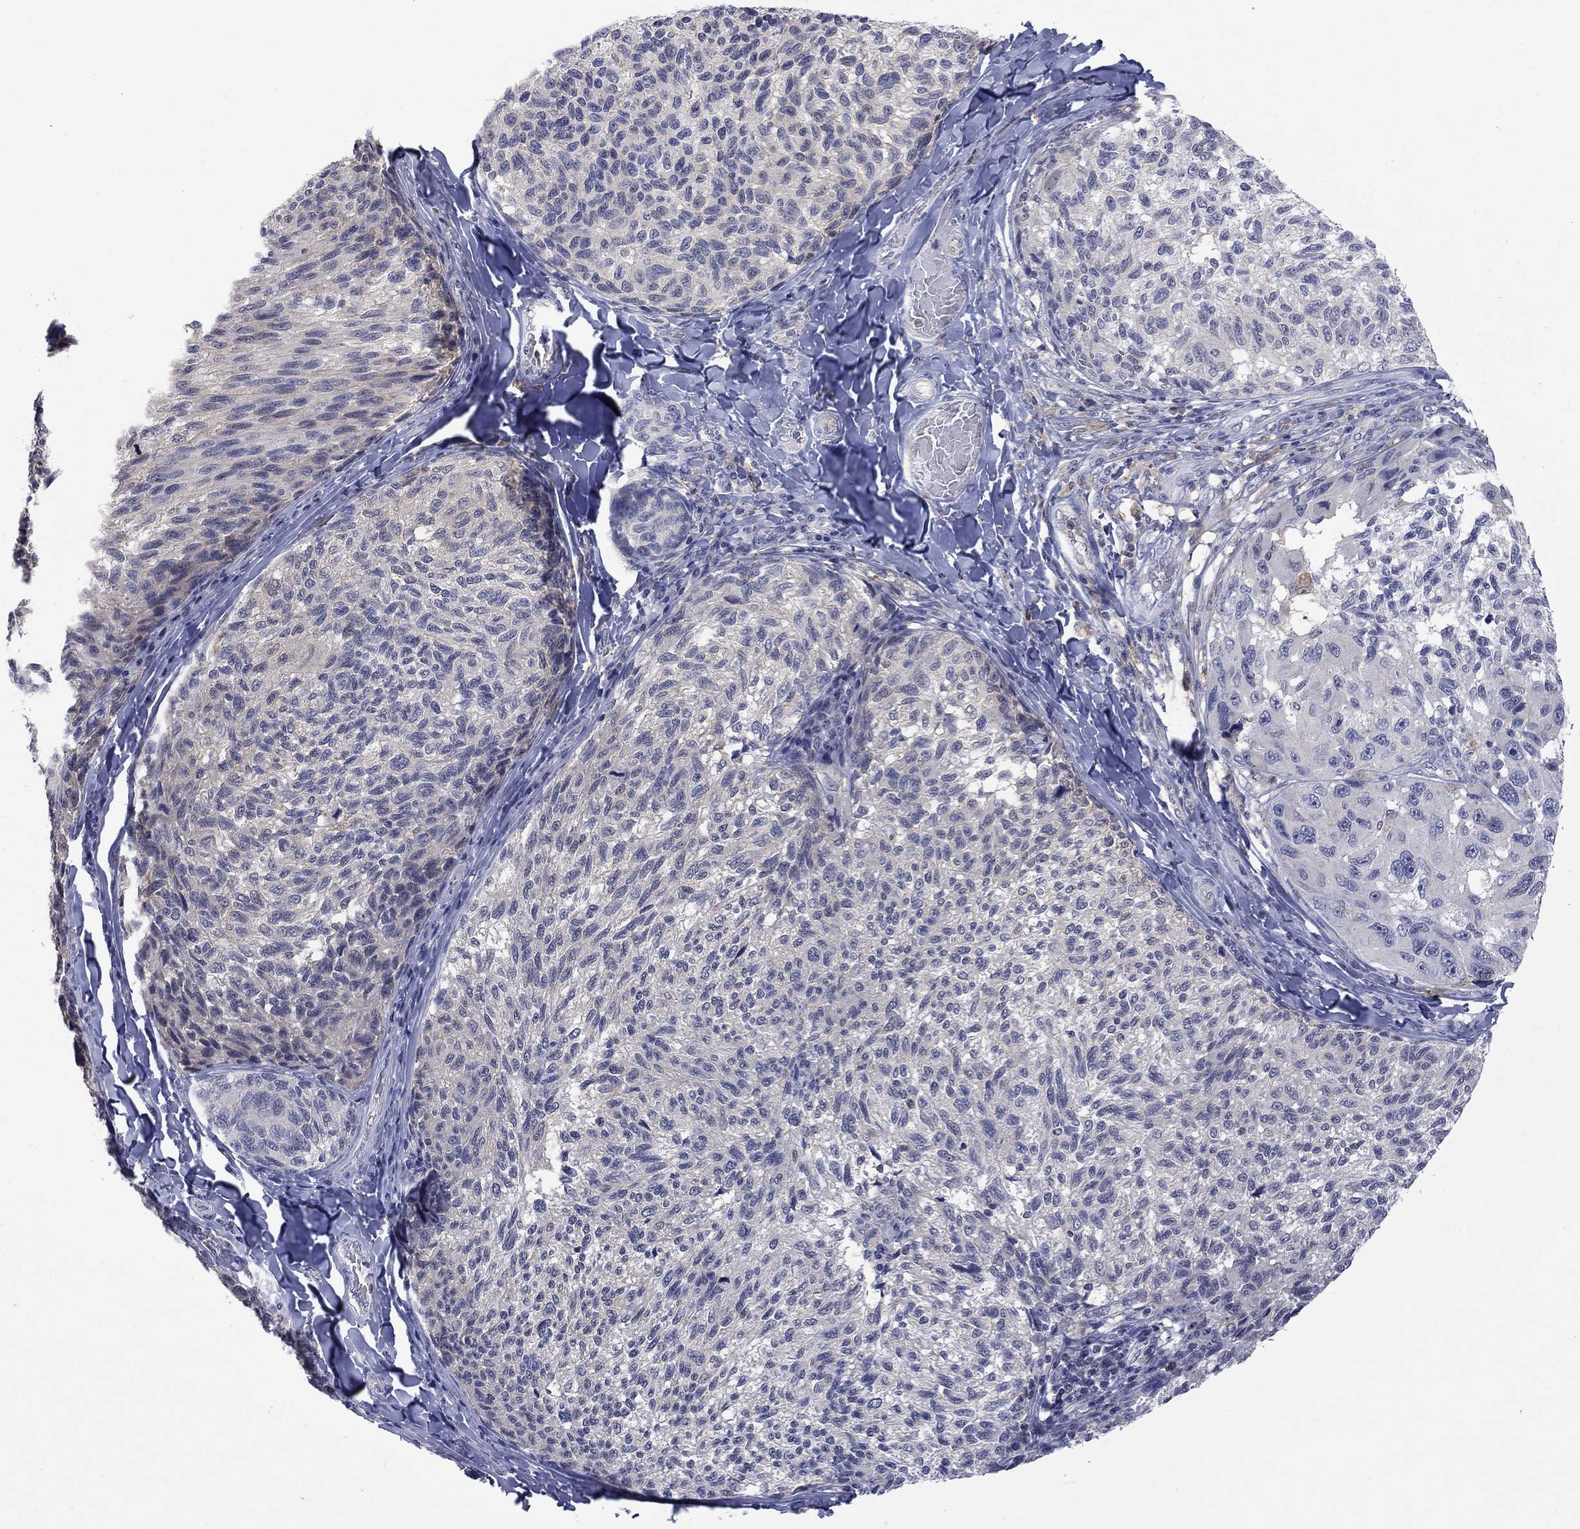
{"staining": {"intensity": "negative", "quantity": "none", "location": "none"}, "tissue": "melanoma", "cell_type": "Tumor cells", "image_type": "cancer", "snomed": [{"axis": "morphology", "description": "Malignant melanoma, NOS"}, {"axis": "topography", "description": "Skin"}], "caption": "IHC of malignant melanoma shows no positivity in tumor cells. (DAB (3,3'-diaminobenzidine) immunohistochemistry (IHC) with hematoxylin counter stain).", "gene": "HKDC1", "patient": {"sex": "female", "age": 73}}